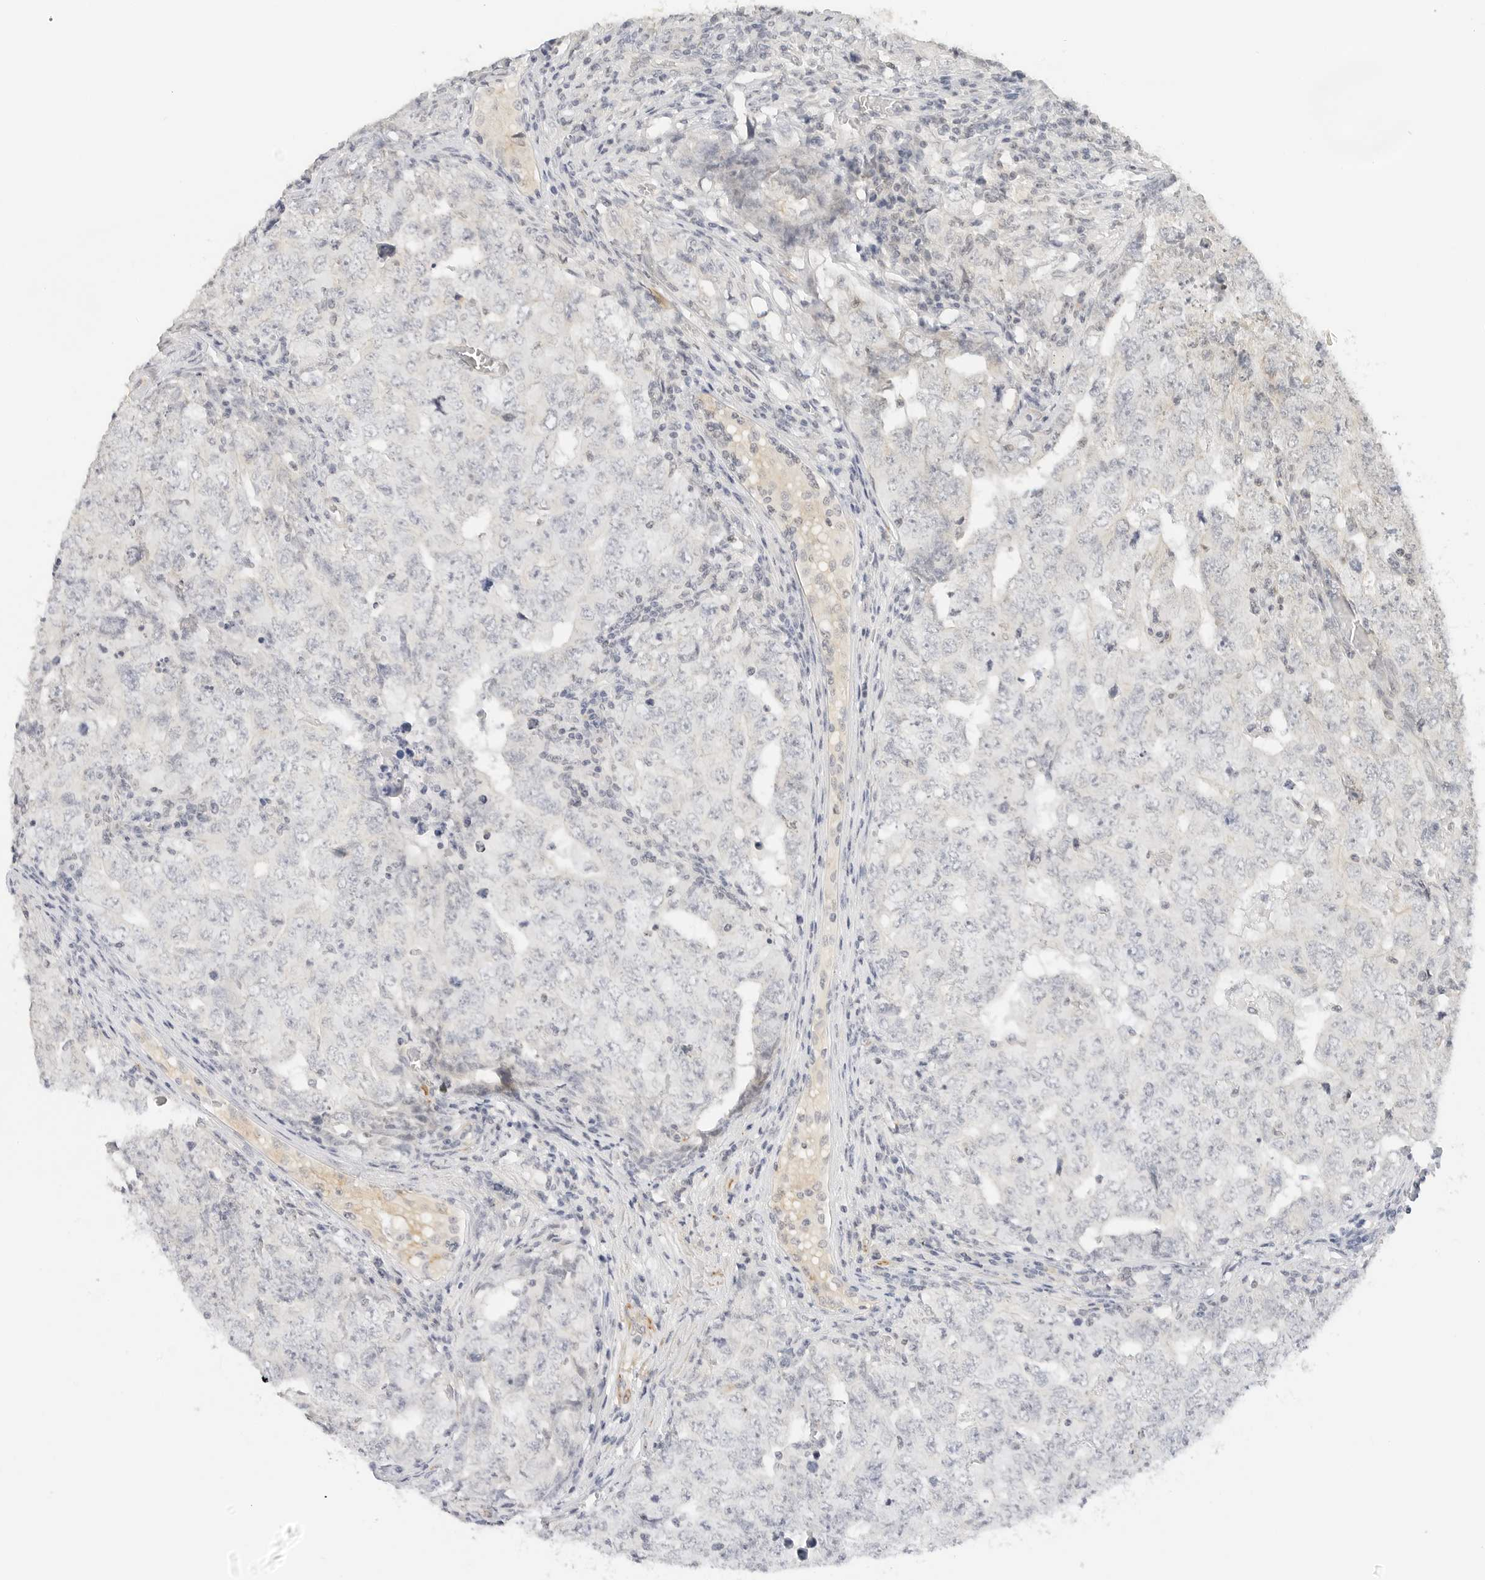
{"staining": {"intensity": "negative", "quantity": "none", "location": "none"}, "tissue": "testis cancer", "cell_type": "Tumor cells", "image_type": "cancer", "snomed": [{"axis": "morphology", "description": "Carcinoma, Embryonal, NOS"}, {"axis": "topography", "description": "Testis"}], "caption": "Human testis cancer stained for a protein using IHC exhibits no staining in tumor cells.", "gene": "PCDH19", "patient": {"sex": "male", "age": 26}}